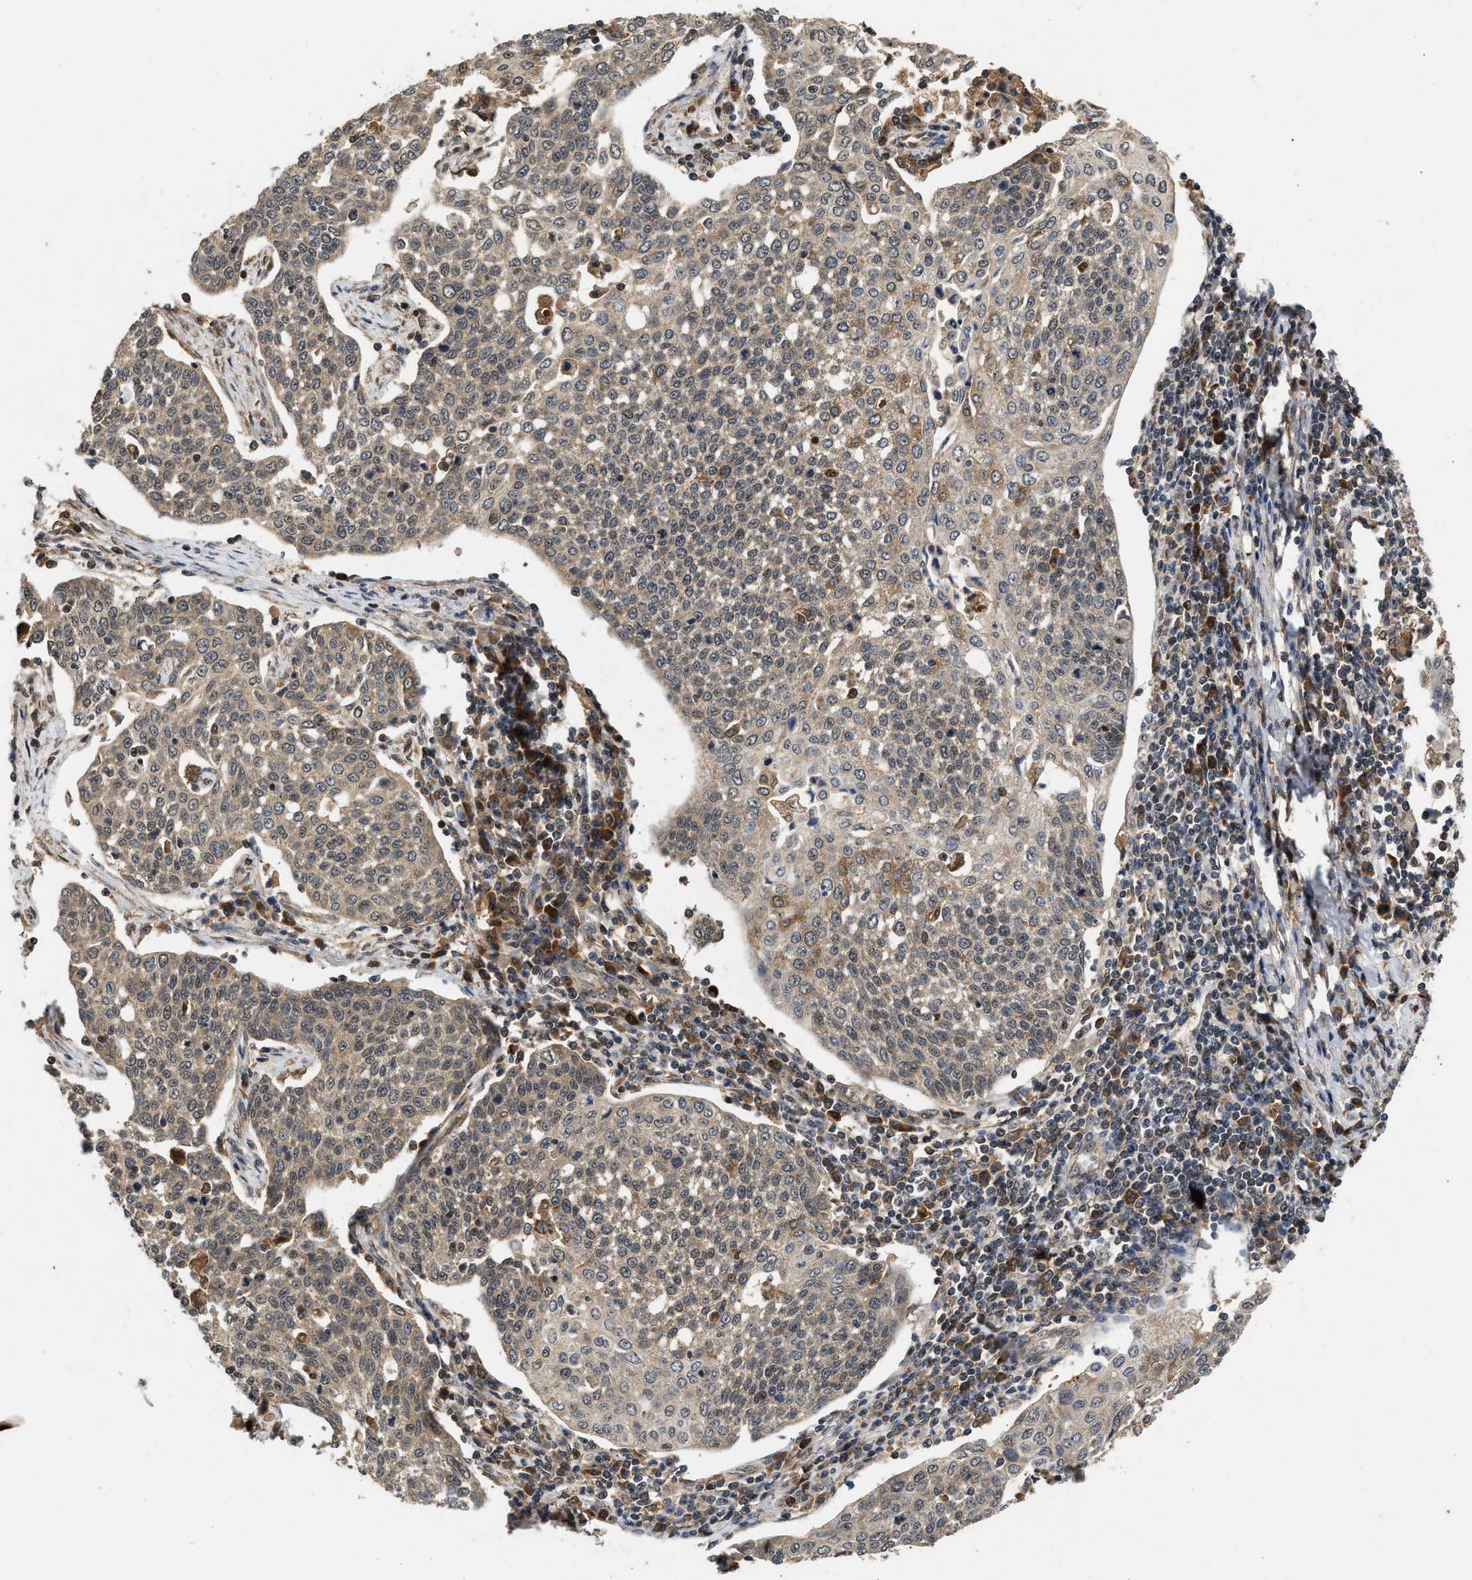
{"staining": {"intensity": "weak", "quantity": ">75%", "location": "cytoplasmic/membranous"}, "tissue": "cervical cancer", "cell_type": "Tumor cells", "image_type": "cancer", "snomed": [{"axis": "morphology", "description": "Squamous cell carcinoma, NOS"}, {"axis": "topography", "description": "Cervix"}], "caption": "IHC image of squamous cell carcinoma (cervical) stained for a protein (brown), which demonstrates low levels of weak cytoplasmic/membranous expression in approximately >75% of tumor cells.", "gene": "RUSC2", "patient": {"sex": "female", "age": 34}}